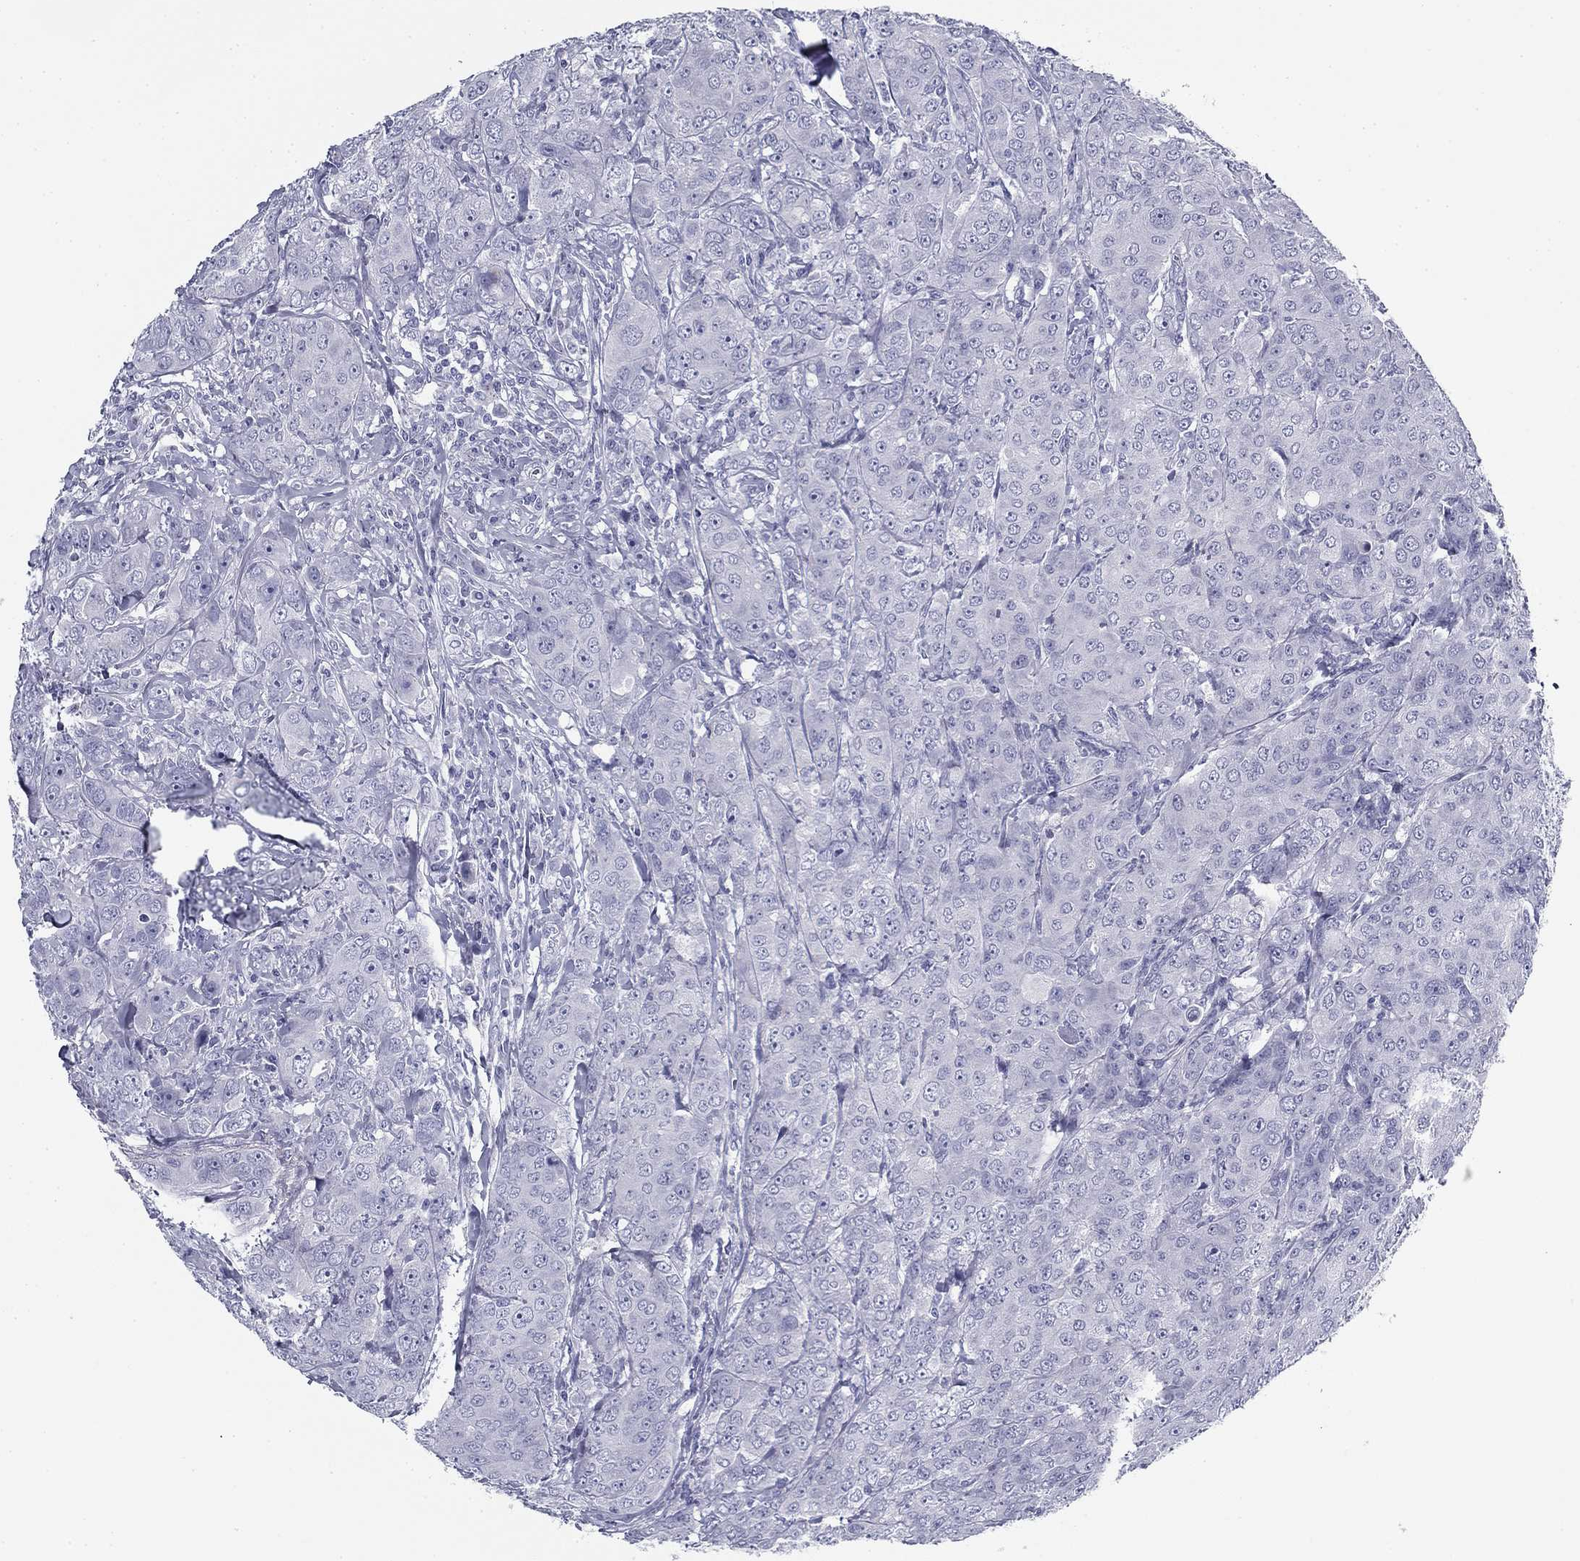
{"staining": {"intensity": "negative", "quantity": "none", "location": "none"}, "tissue": "breast cancer", "cell_type": "Tumor cells", "image_type": "cancer", "snomed": [{"axis": "morphology", "description": "Duct carcinoma"}, {"axis": "topography", "description": "Breast"}], "caption": "Breast infiltrating ductal carcinoma stained for a protein using immunohistochemistry (IHC) exhibits no staining tumor cells.", "gene": "ZP2", "patient": {"sex": "female", "age": 43}}